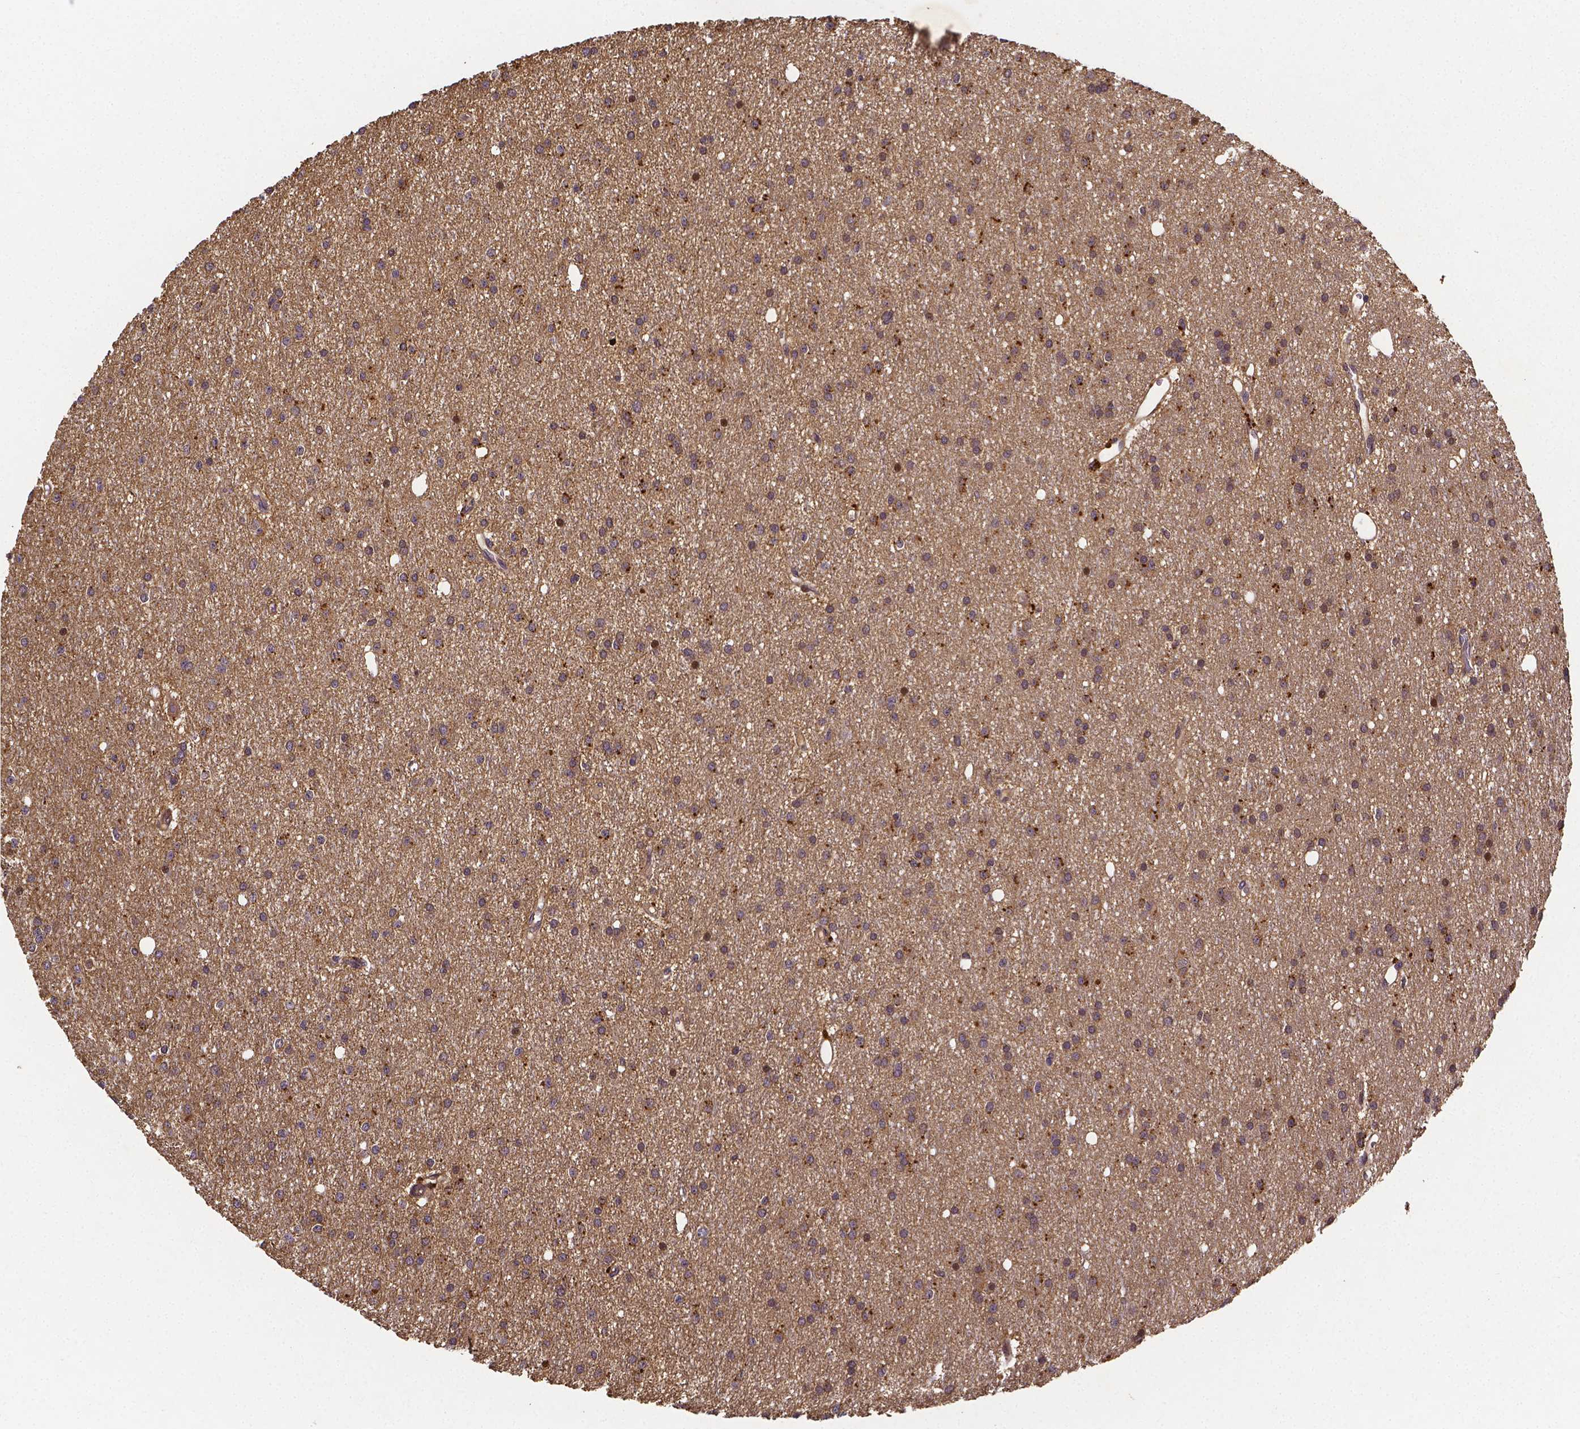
{"staining": {"intensity": "moderate", "quantity": ">75%", "location": "cytoplasmic/membranous"}, "tissue": "glioma", "cell_type": "Tumor cells", "image_type": "cancer", "snomed": [{"axis": "morphology", "description": "Glioma, malignant, Low grade"}, {"axis": "topography", "description": "Brain"}], "caption": "DAB immunohistochemical staining of glioma shows moderate cytoplasmic/membranous protein positivity in about >75% of tumor cells.", "gene": "RNF123", "patient": {"sex": "male", "age": 27}}